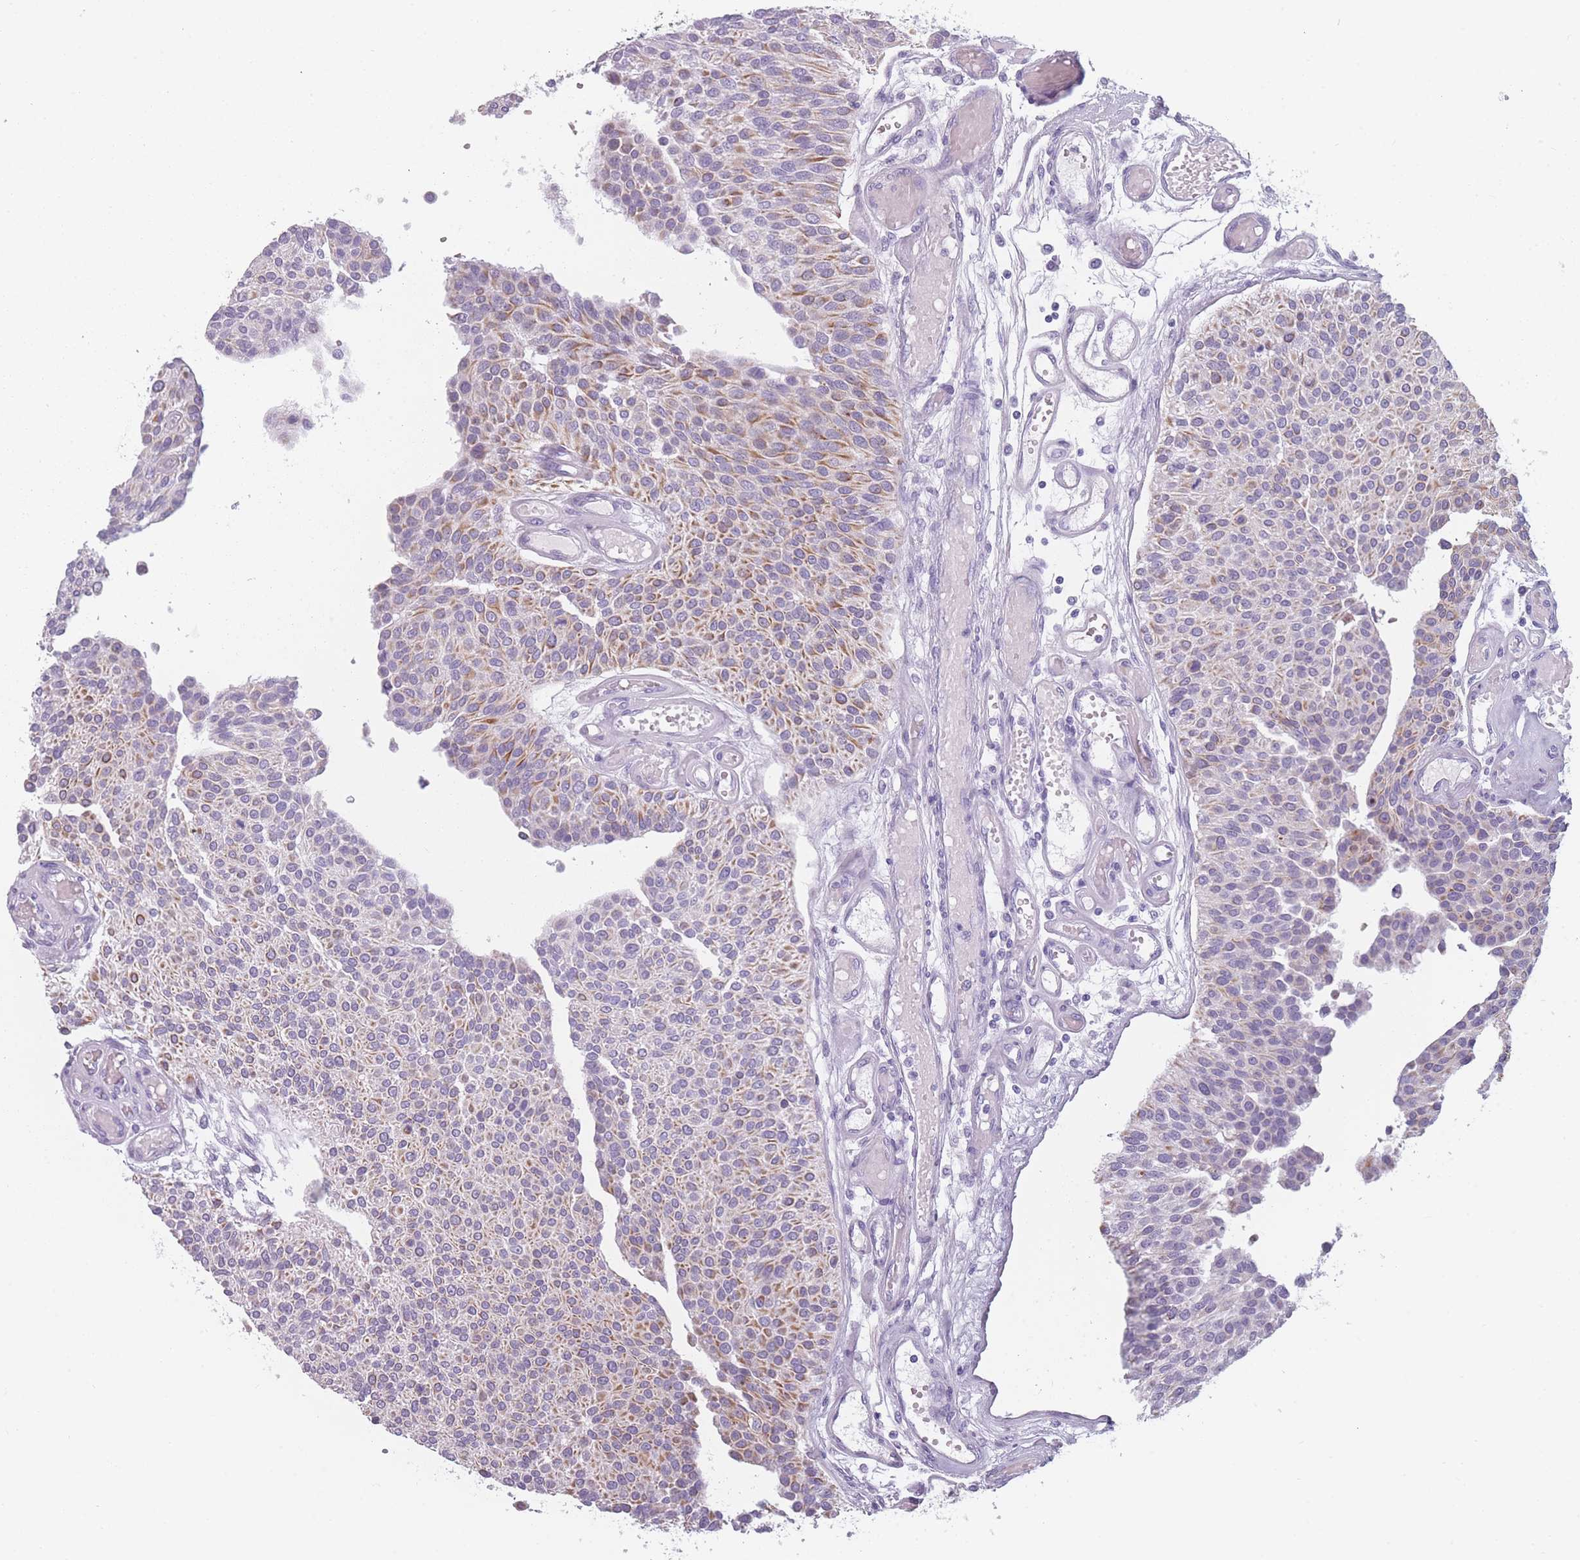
{"staining": {"intensity": "moderate", "quantity": "25%-75%", "location": "cytoplasmic/membranous"}, "tissue": "urothelial cancer", "cell_type": "Tumor cells", "image_type": "cancer", "snomed": [{"axis": "morphology", "description": "Urothelial carcinoma, NOS"}, {"axis": "topography", "description": "Urinary bladder"}], "caption": "Urothelial cancer was stained to show a protein in brown. There is medium levels of moderate cytoplasmic/membranous positivity in about 25%-75% of tumor cells.", "gene": "PPFIA3", "patient": {"sex": "male", "age": 55}}